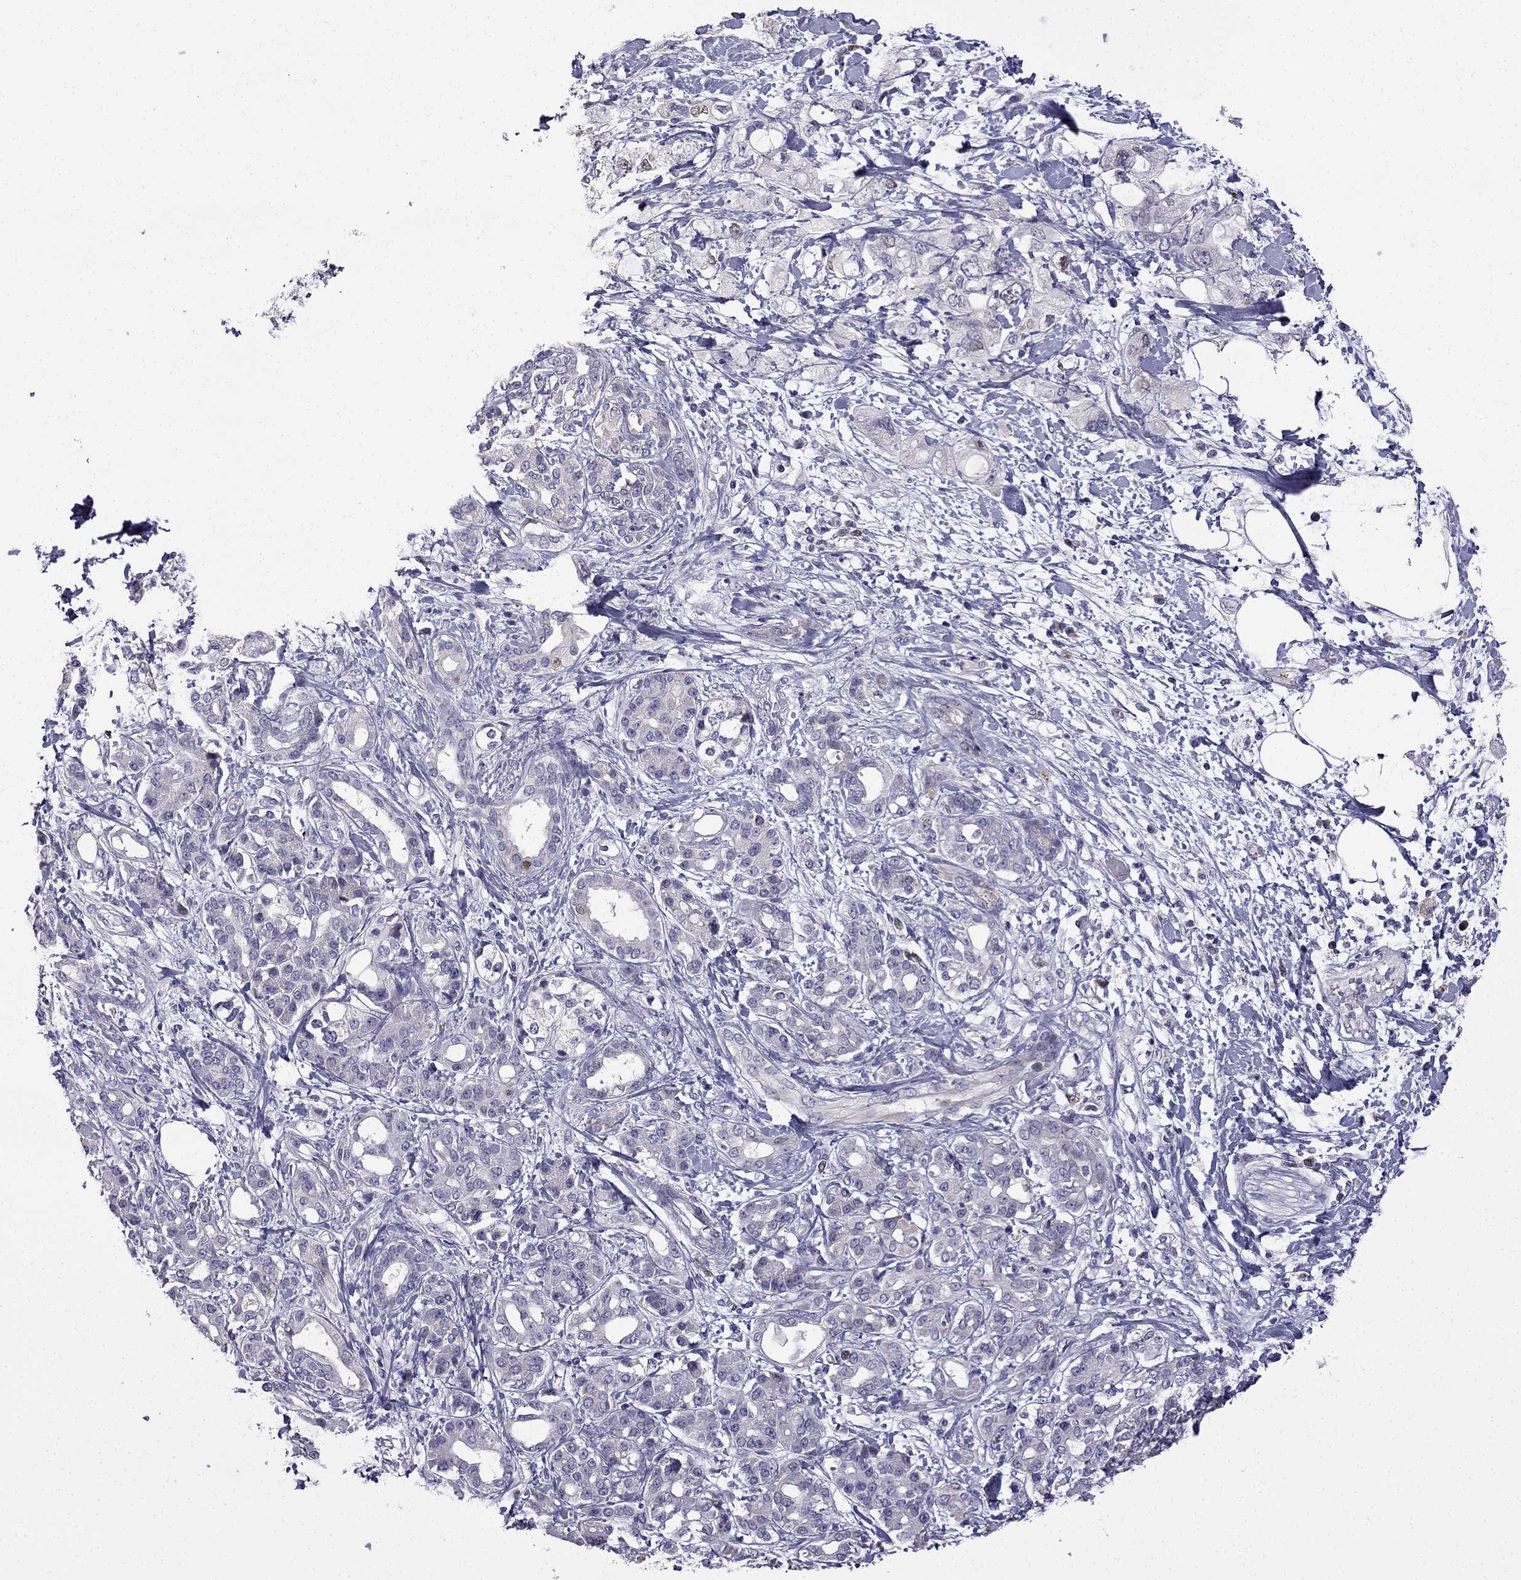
{"staining": {"intensity": "weak", "quantity": "<25%", "location": "nuclear"}, "tissue": "pancreatic cancer", "cell_type": "Tumor cells", "image_type": "cancer", "snomed": [{"axis": "morphology", "description": "Adenocarcinoma, NOS"}, {"axis": "topography", "description": "Pancreas"}], "caption": "A photomicrograph of pancreatic cancer (adenocarcinoma) stained for a protein shows no brown staining in tumor cells.", "gene": "UHRF1", "patient": {"sex": "female", "age": 56}}